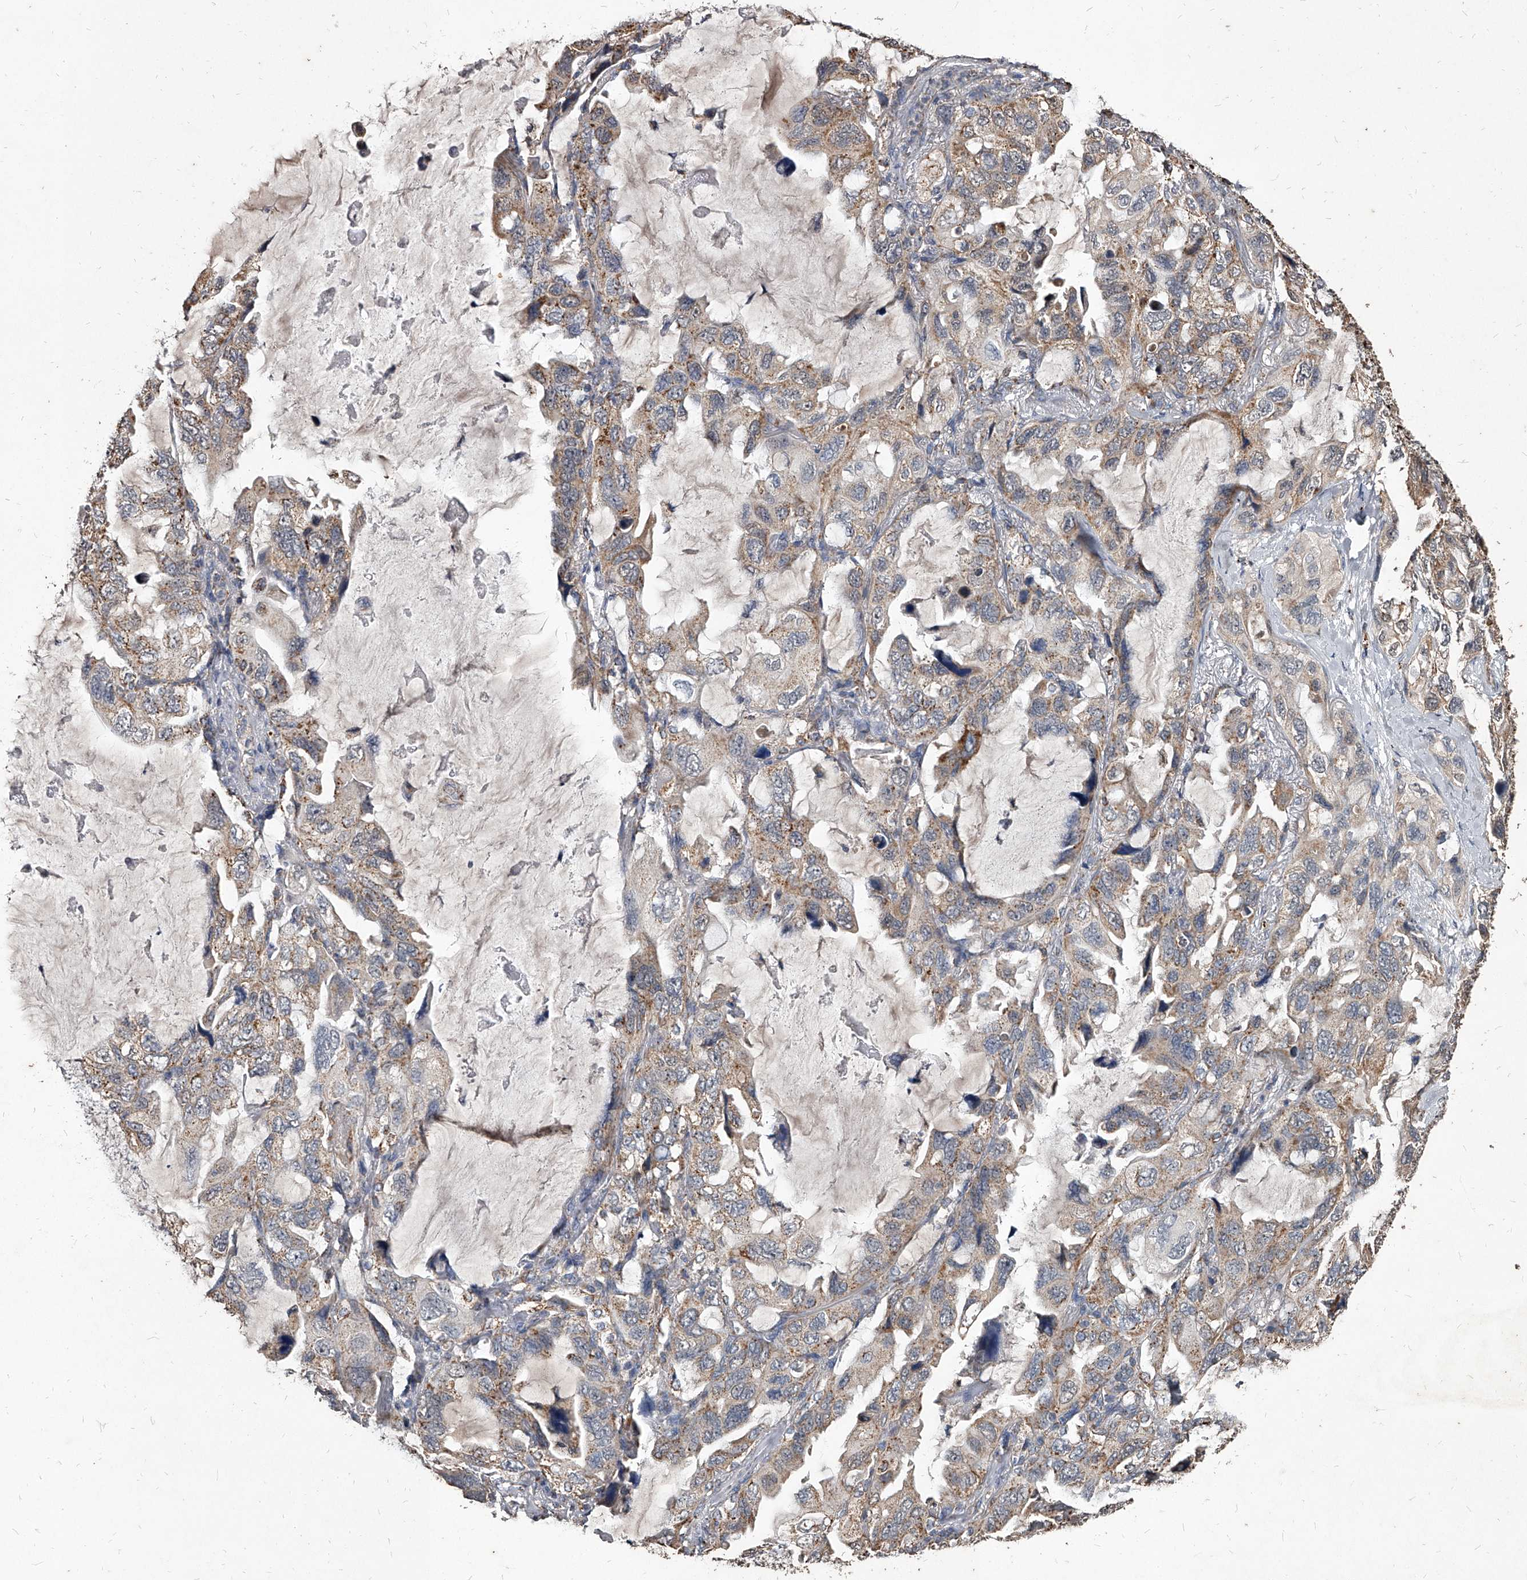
{"staining": {"intensity": "weak", "quantity": ">75%", "location": "cytoplasmic/membranous"}, "tissue": "lung cancer", "cell_type": "Tumor cells", "image_type": "cancer", "snomed": [{"axis": "morphology", "description": "Squamous cell carcinoma, NOS"}, {"axis": "topography", "description": "Lung"}], "caption": "The immunohistochemical stain highlights weak cytoplasmic/membranous positivity in tumor cells of squamous cell carcinoma (lung) tissue.", "gene": "GPR183", "patient": {"sex": "female", "age": 73}}